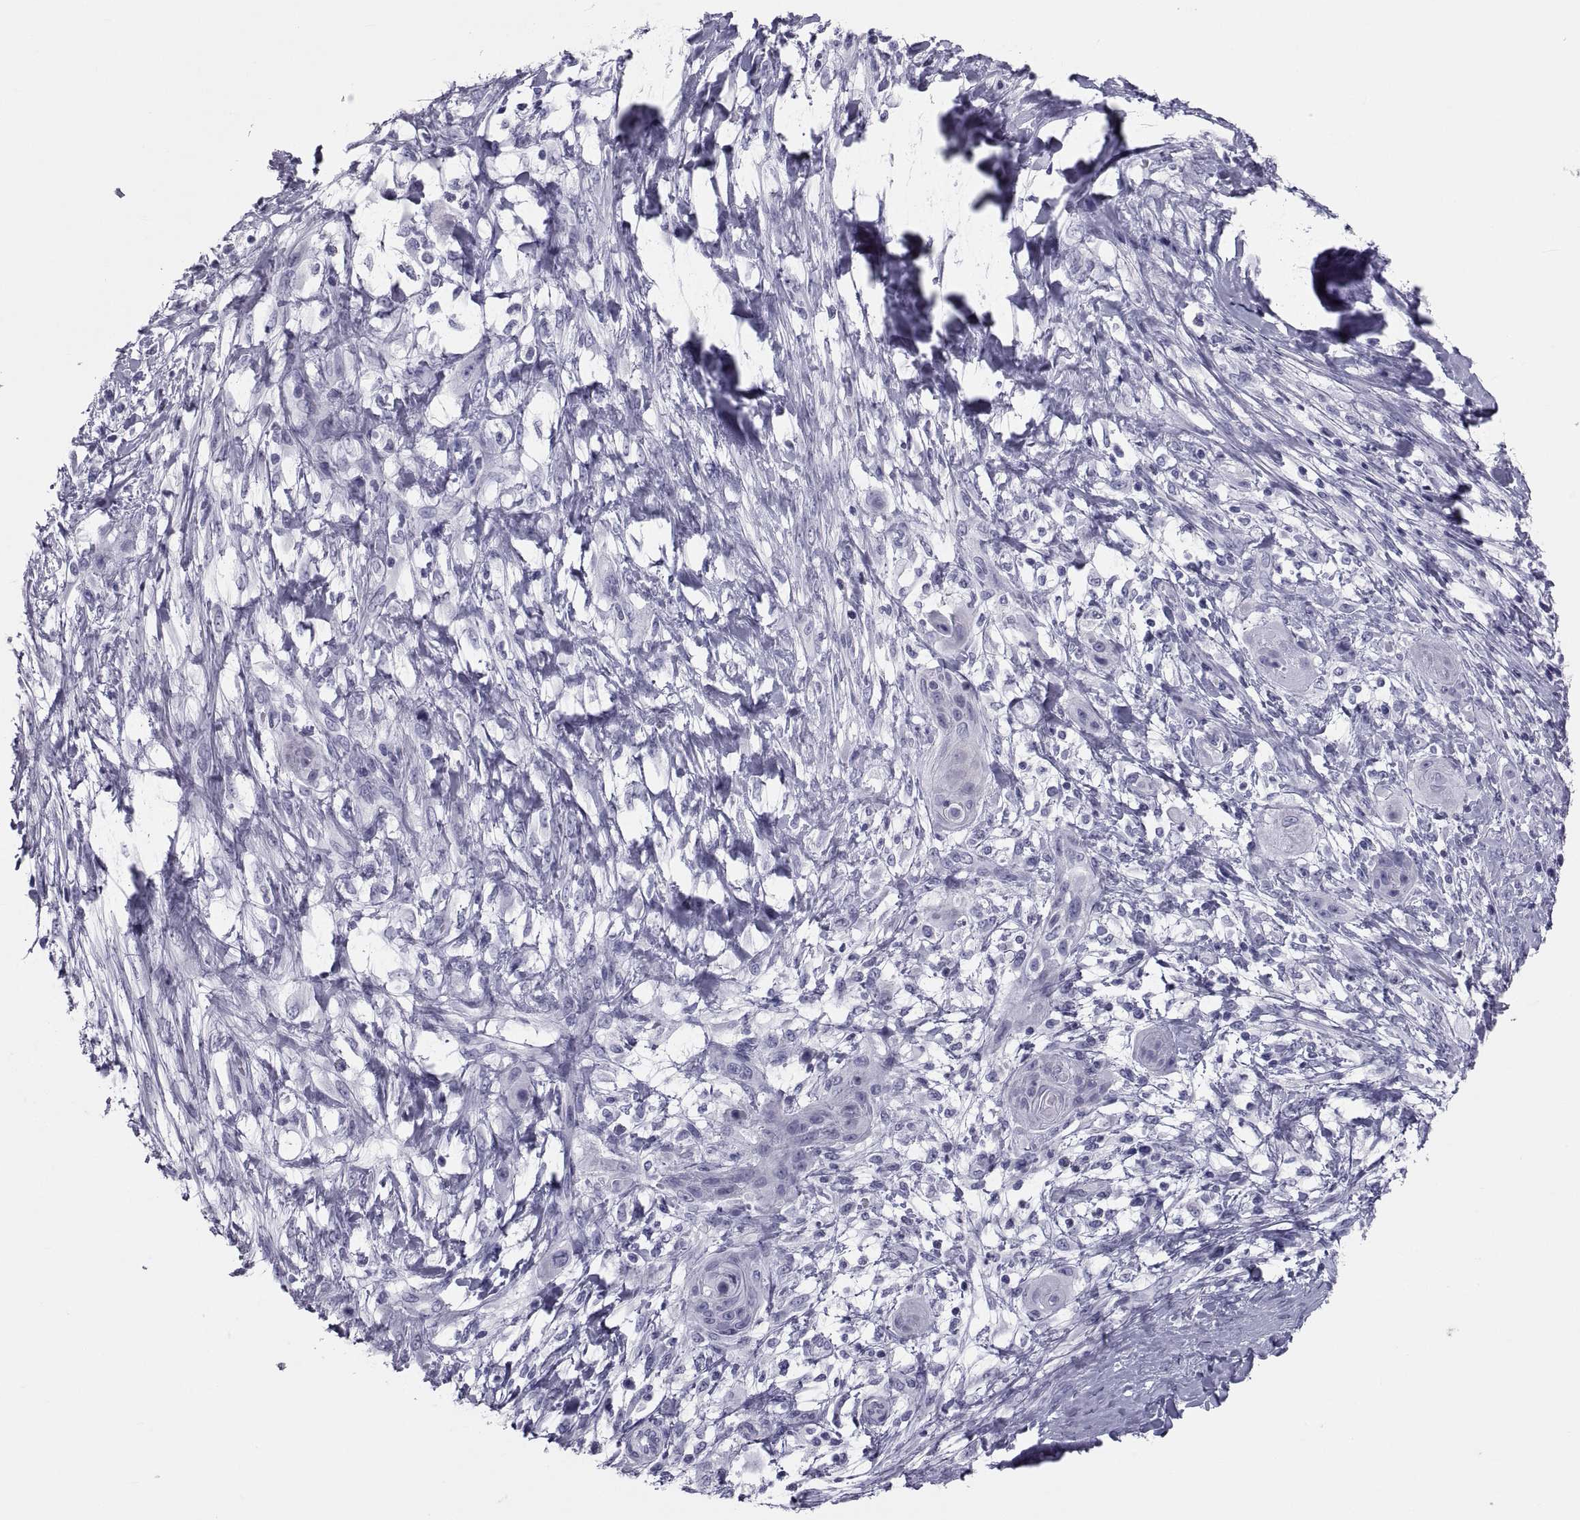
{"staining": {"intensity": "negative", "quantity": "none", "location": "none"}, "tissue": "skin cancer", "cell_type": "Tumor cells", "image_type": "cancer", "snomed": [{"axis": "morphology", "description": "Squamous cell carcinoma, NOS"}, {"axis": "topography", "description": "Skin"}], "caption": "Human skin cancer stained for a protein using immunohistochemistry (IHC) displays no staining in tumor cells.", "gene": "CRISP1", "patient": {"sex": "male", "age": 62}}